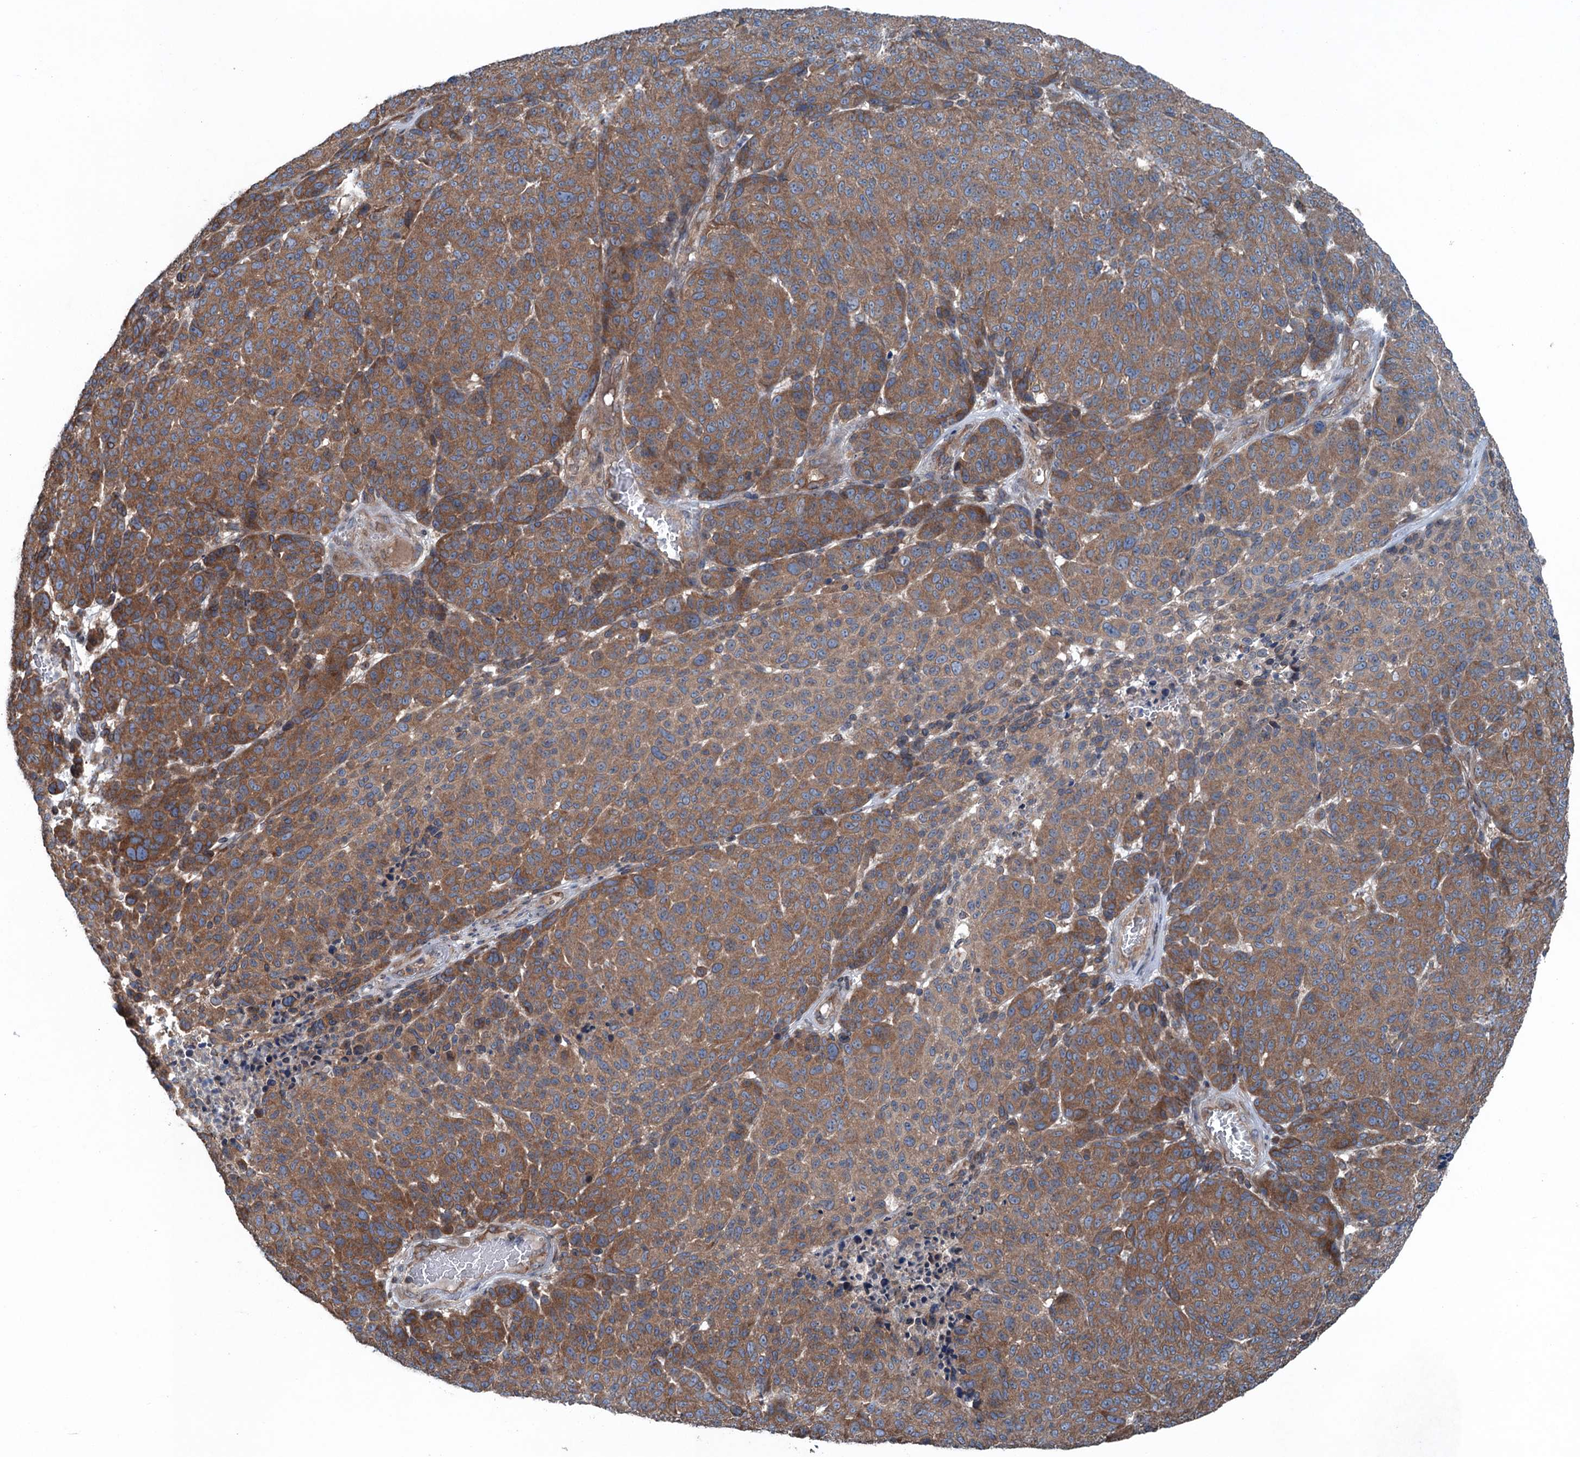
{"staining": {"intensity": "moderate", "quantity": ">75%", "location": "cytoplasmic/membranous"}, "tissue": "melanoma", "cell_type": "Tumor cells", "image_type": "cancer", "snomed": [{"axis": "morphology", "description": "Malignant melanoma, NOS"}, {"axis": "topography", "description": "Skin"}], "caption": "DAB (3,3'-diaminobenzidine) immunohistochemical staining of human melanoma shows moderate cytoplasmic/membranous protein expression in approximately >75% of tumor cells. Nuclei are stained in blue.", "gene": "TRAPPC8", "patient": {"sex": "male", "age": 49}}